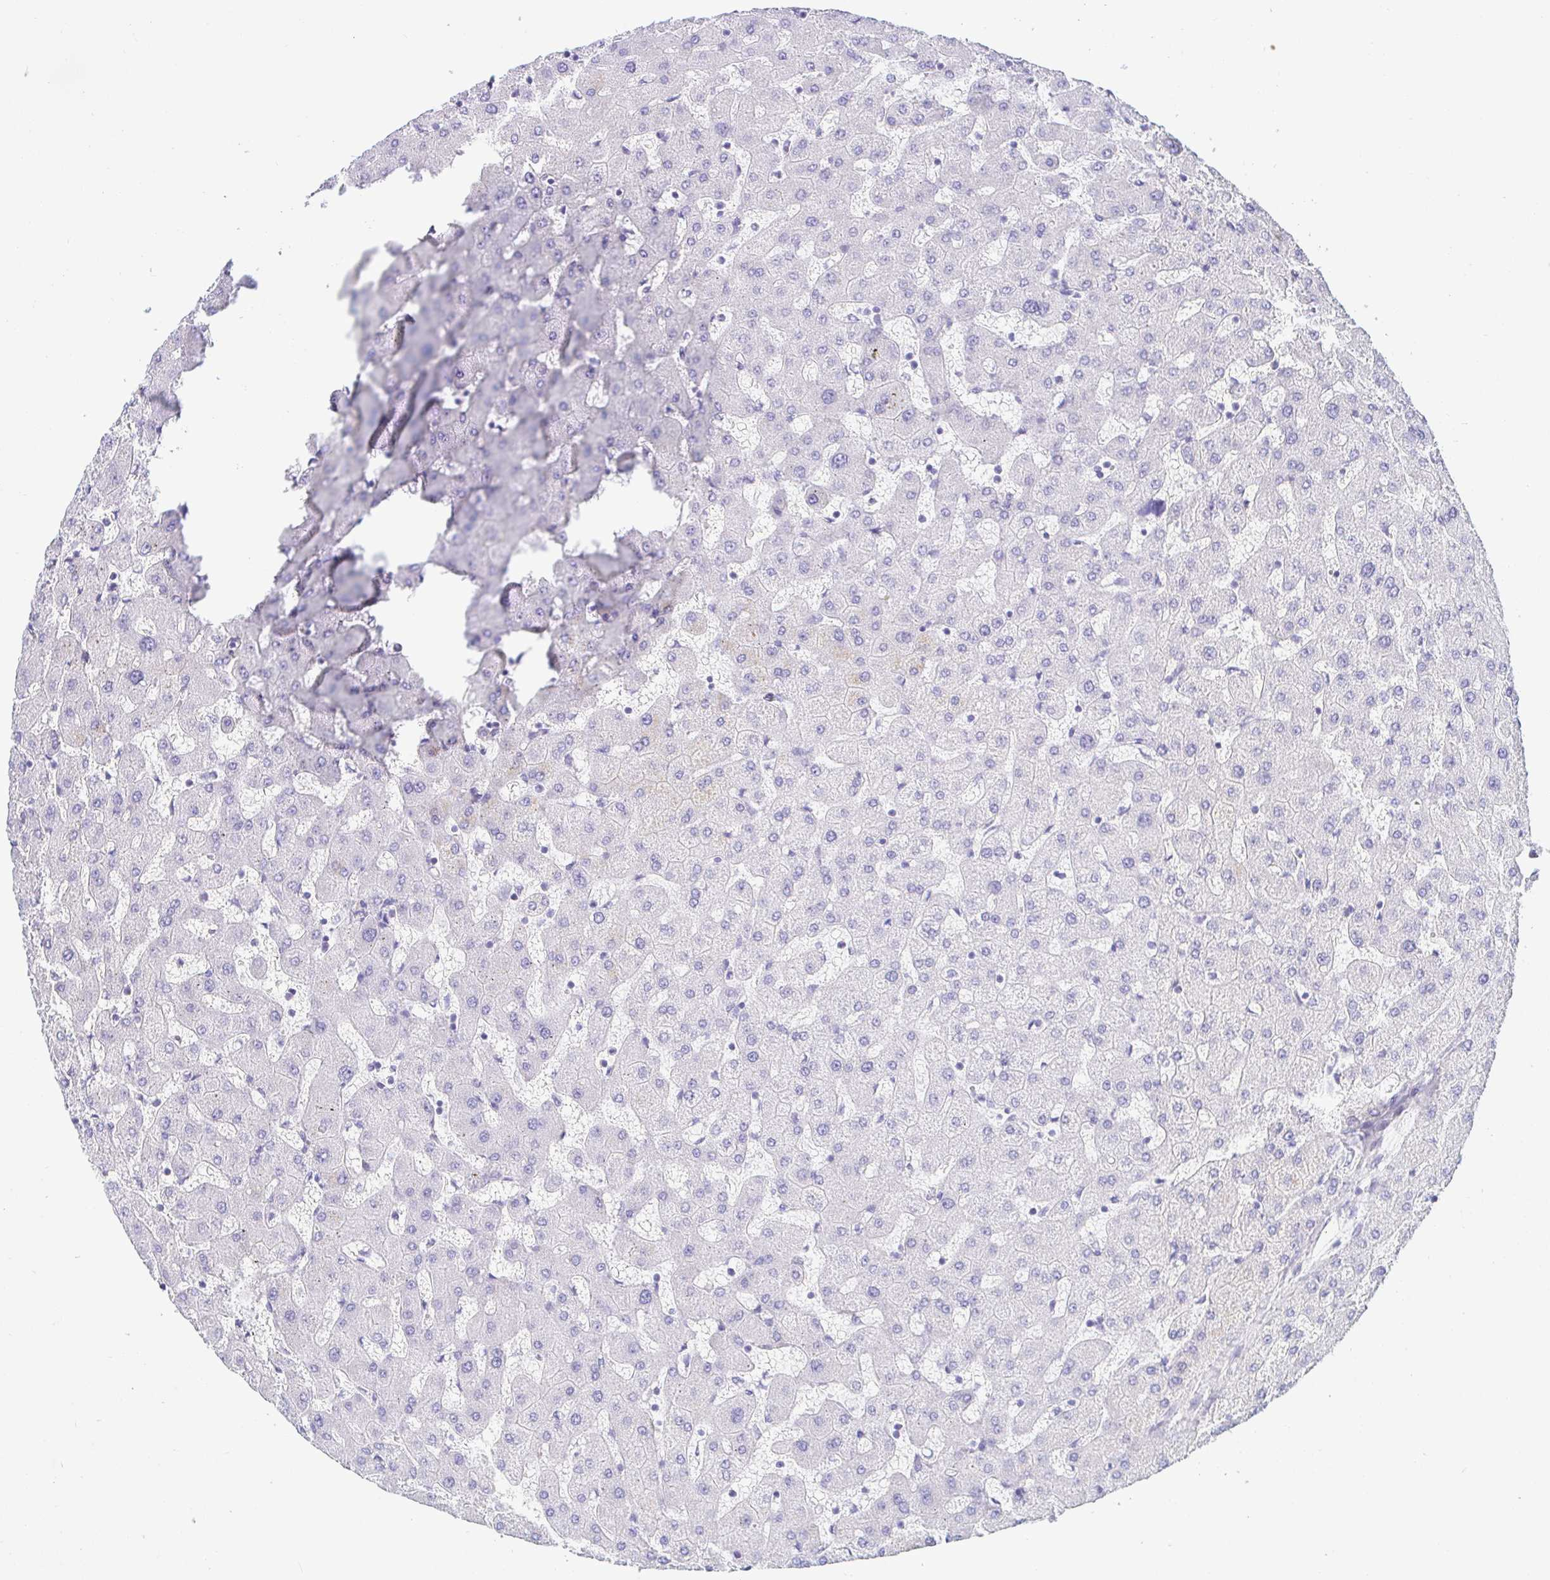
{"staining": {"intensity": "negative", "quantity": "none", "location": "none"}, "tissue": "liver", "cell_type": "Cholangiocytes", "image_type": "normal", "snomed": [{"axis": "morphology", "description": "Normal tissue, NOS"}, {"axis": "topography", "description": "Liver"}], "caption": "Immunohistochemistry (IHC) of benign liver displays no expression in cholangiocytes.", "gene": "PINLYP", "patient": {"sex": "female", "age": 63}}